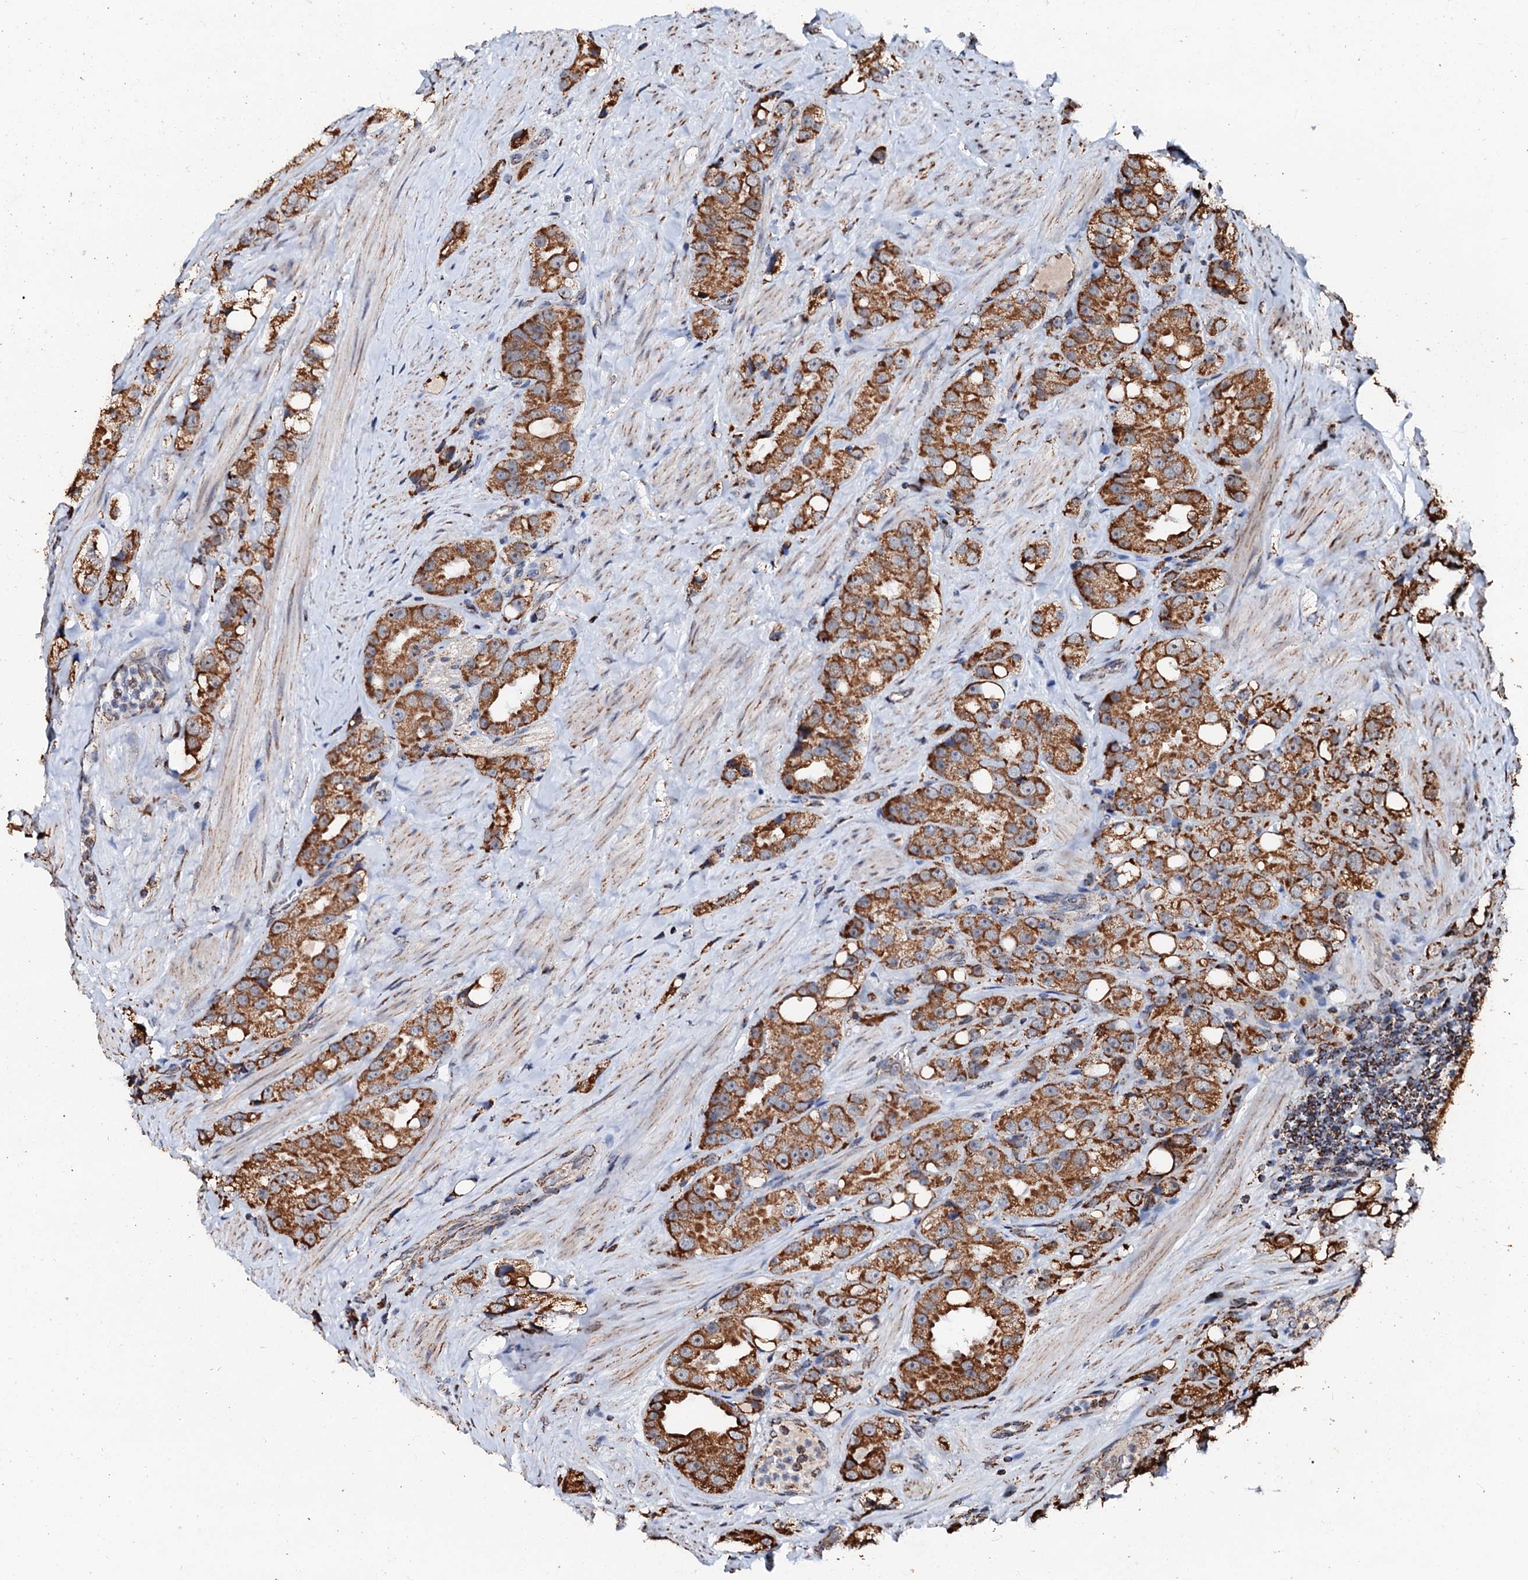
{"staining": {"intensity": "strong", "quantity": ">75%", "location": "cytoplasmic/membranous"}, "tissue": "prostate cancer", "cell_type": "Tumor cells", "image_type": "cancer", "snomed": [{"axis": "morphology", "description": "Adenocarcinoma, NOS"}, {"axis": "topography", "description": "Prostate"}], "caption": "IHC histopathology image of neoplastic tissue: human prostate cancer stained using immunohistochemistry (IHC) displays high levels of strong protein expression localized specifically in the cytoplasmic/membranous of tumor cells, appearing as a cytoplasmic/membranous brown color.", "gene": "SECISBP2L", "patient": {"sex": "male", "age": 79}}